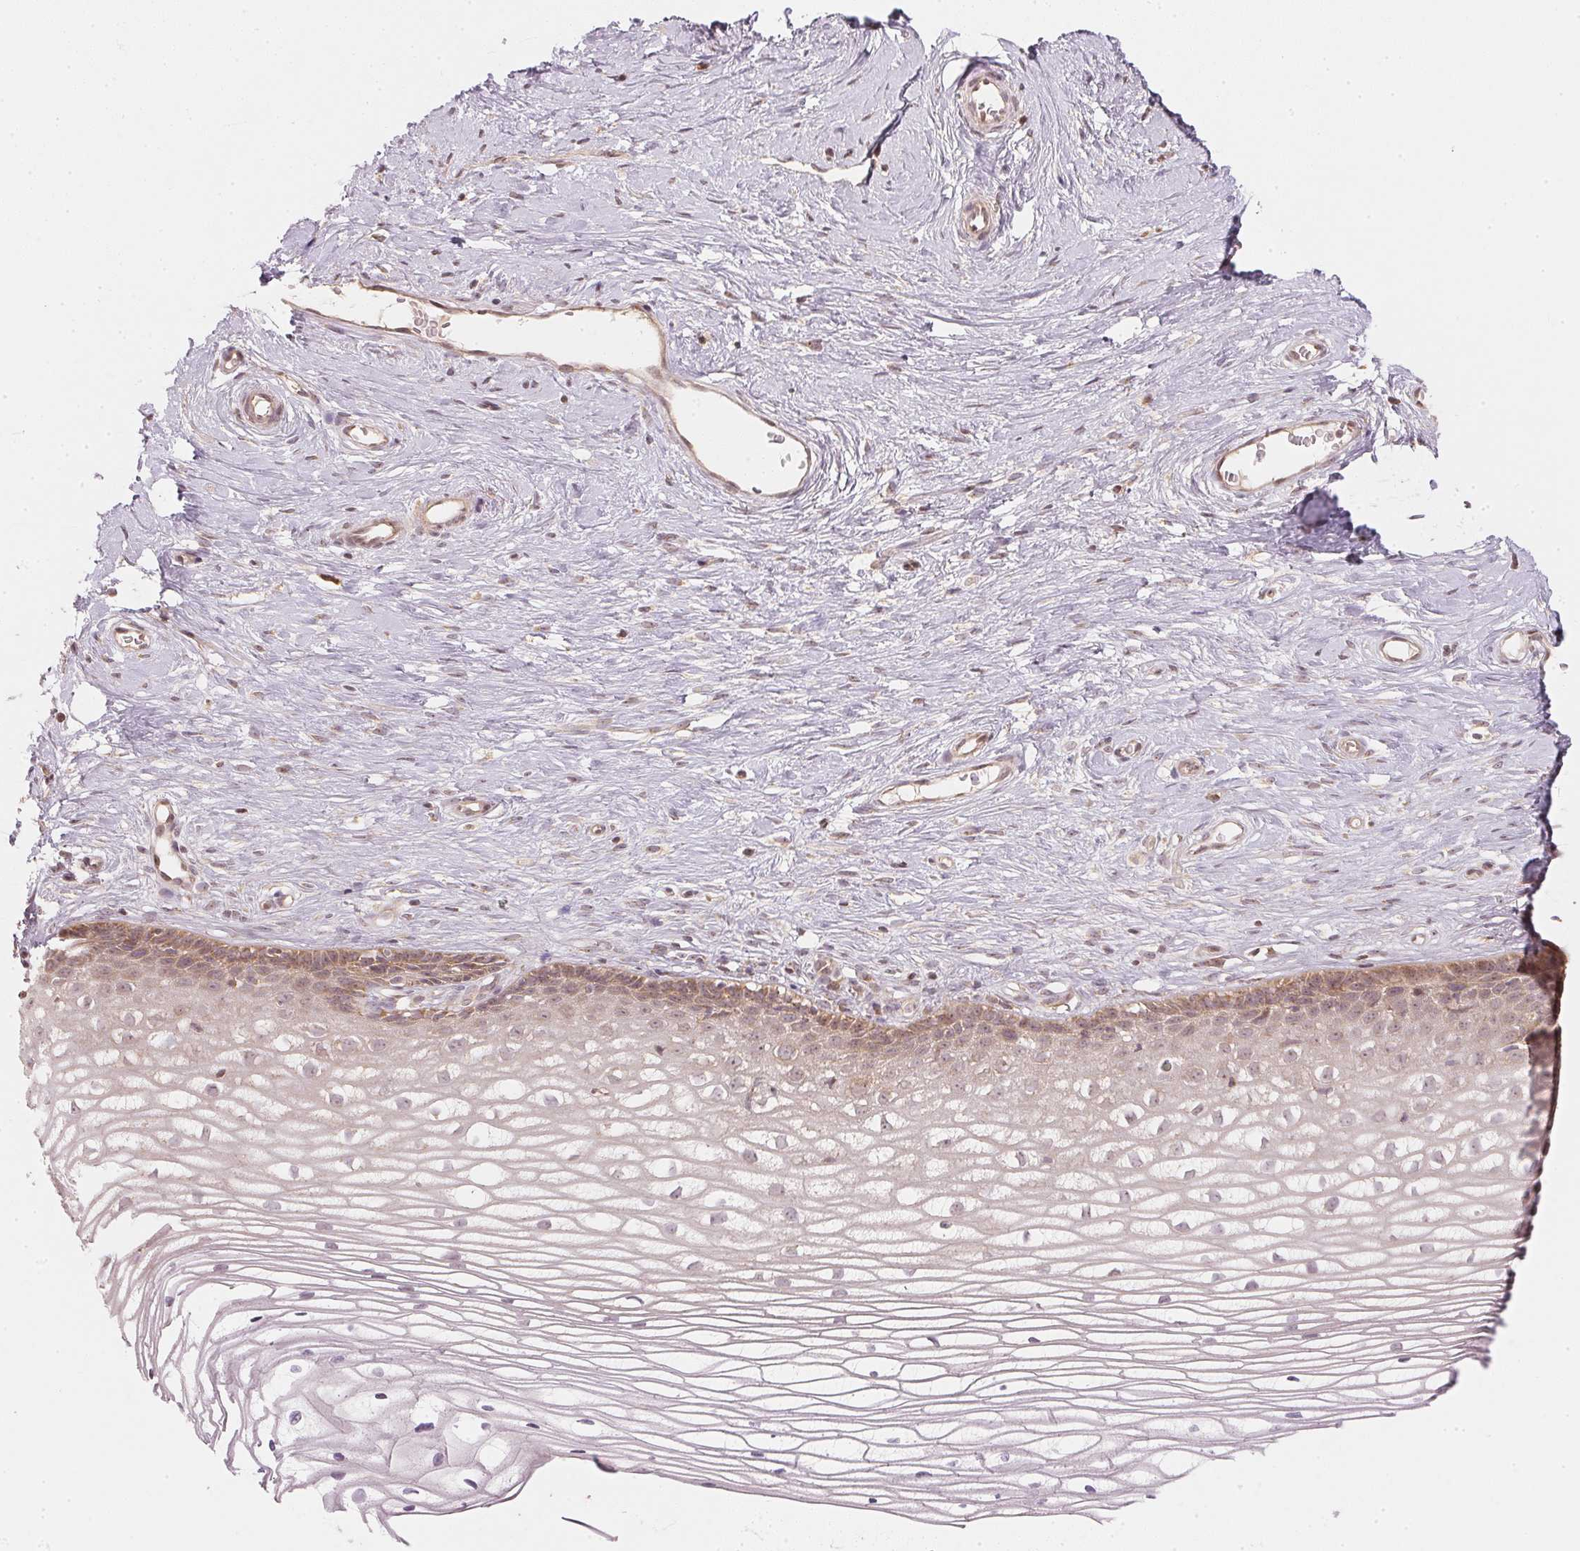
{"staining": {"intensity": "weak", "quantity": "25%-75%", "location": "cytoplasmic/membranous"}, "tissue": "cervix", "cell_type": "Glandular cells", "image_type": "normal", "snomed": [{"axis": "morphology", "description": "Normal tissue, NOS"}, {"axis": "topography", "description": "Cervix"}], "caption": "Immunohistochemical staining of benign human cervix exhibits weak cytoplasmic/membranous protein positivity in approximately 25%-75% of glandular cells. The staining was performed using DAB (3,3'-diaminobenzidine), with brown indicating positive protein expression. Nuclei are stained blue with hematoxylin.", "gene": "WDR54", "patient": {"sex": "female", "age": 40}}